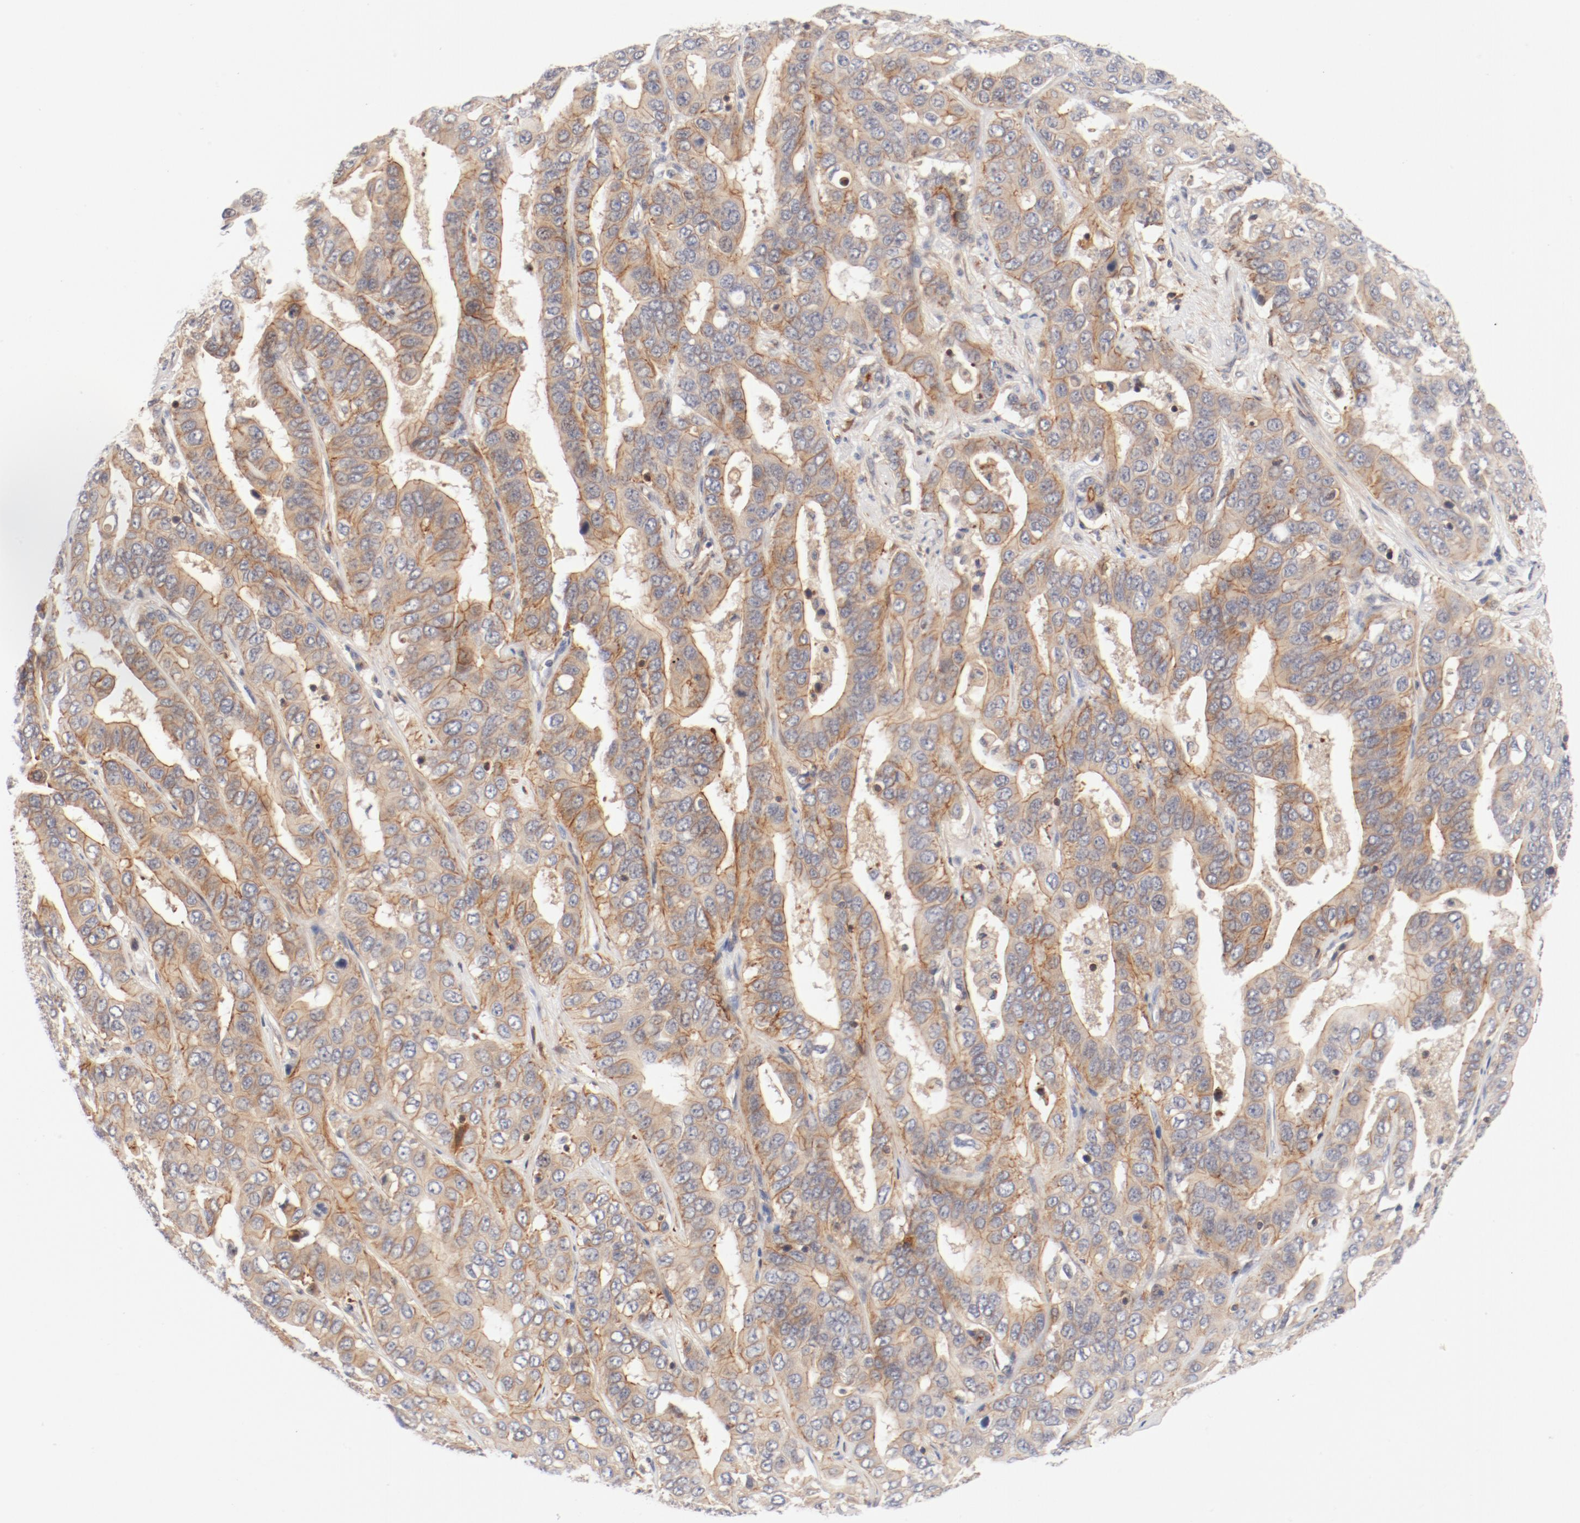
{"staining": {"intensity": "moderate", "quantity": ">75%", "location": "cytoplasmic/membranous"}, "tissue": "liver cancer", "cell_type": "Tumor cells", "image_type": "cancer", "snomed": [{"axis": "morphology", "description": "Cholangiocarcinoma"}, {"axis": "topography", "description": "Liver"}], "caption": "Protein expression analysis of liver cancer displays moderate cytoplasmic/membranous staining in about >75% of tumor cells.", "gene": "ZNF267", "patient": {"sex": "female", "age": 52}}